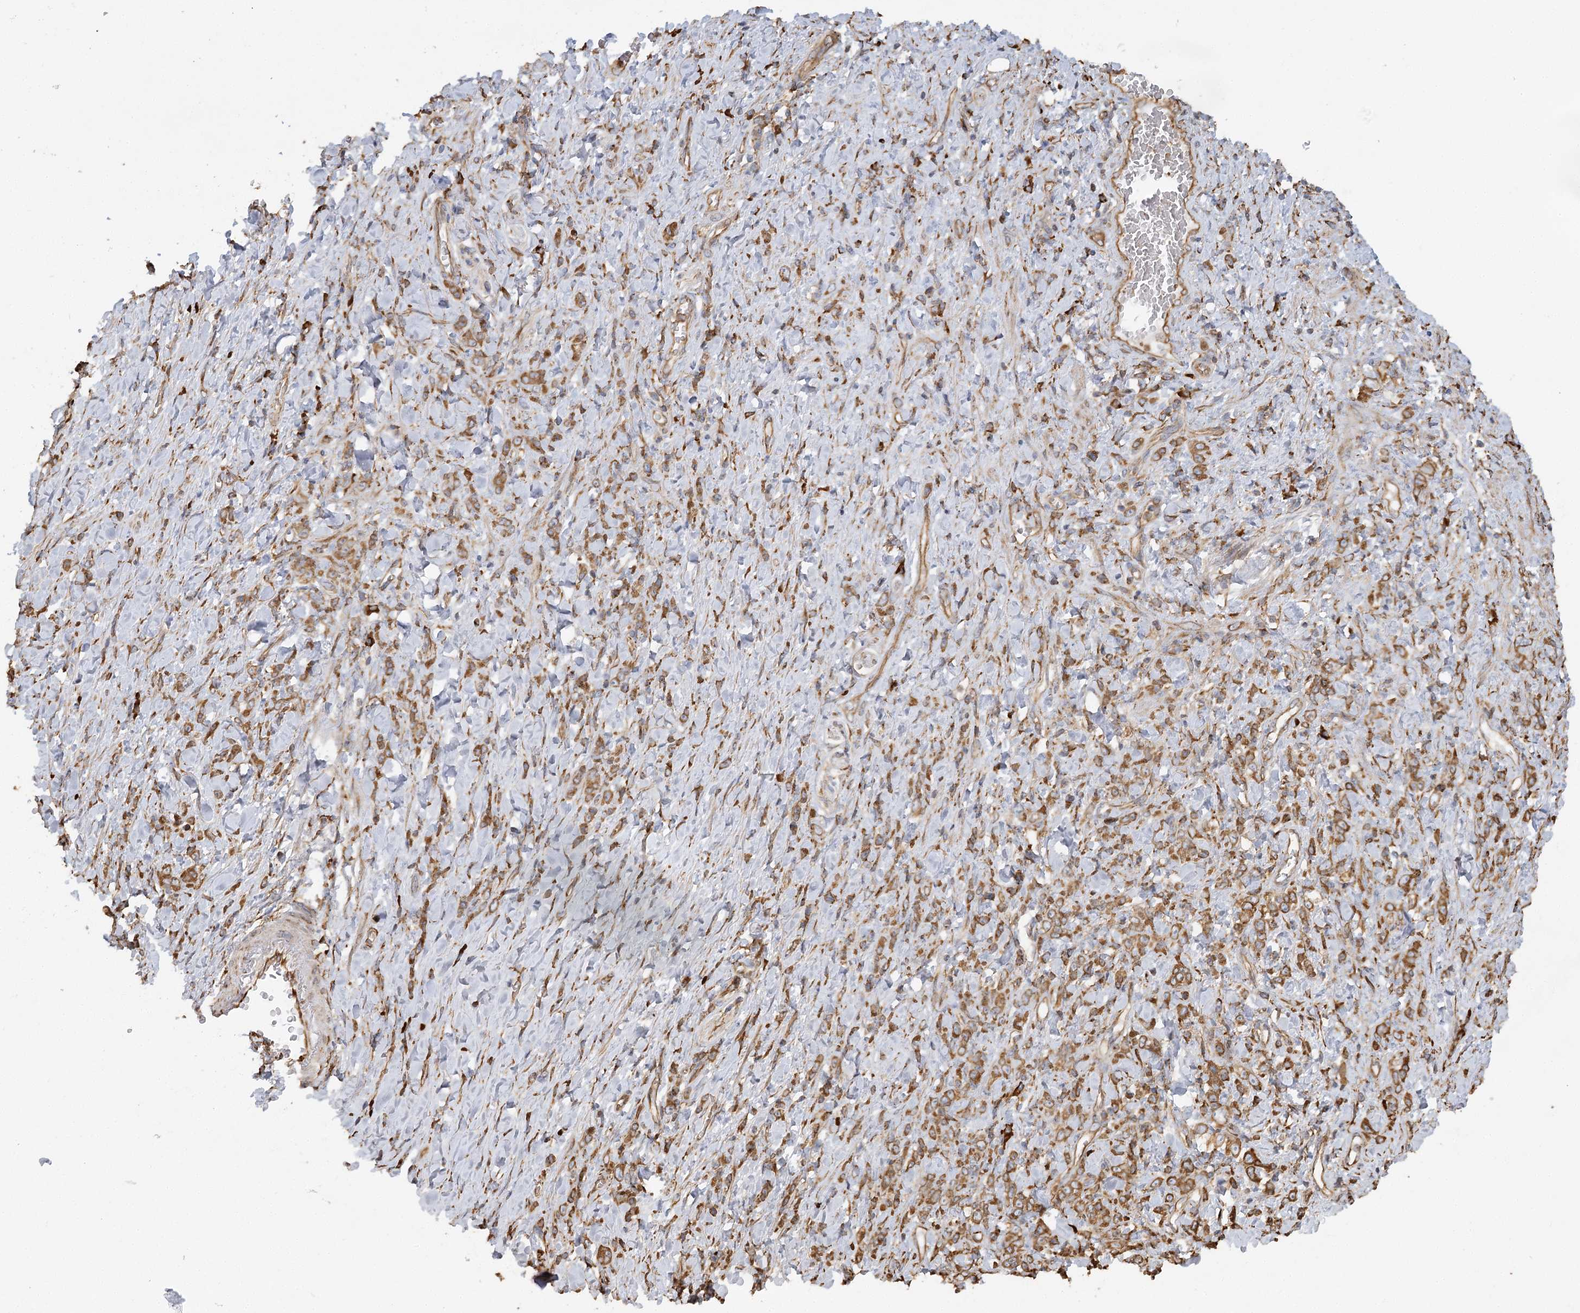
{"staining": {"intensity": "moderate", "quantity": ">75%", "location": "cytoplasmic/membranous"}, "tissue": "stomach cancer", "cell_type": "Tumor cells", "image_type": "cancer", "snomed": [{"axis": "morphology", "description": "Normal tissue, NOS"}, {"axis": "morphology", "description": "Adenocarcinoma, NOS"}, {"axis": "topography", "description": "Stomach"}], "caption": "Immunohistochemical staining of human stomach cancer exhibits moderate cytoplasmic/membranous protein staining in about >75% of tumor cells.", "gene": "ACAP2", "patient": {"sex": "male", "age": 82}}